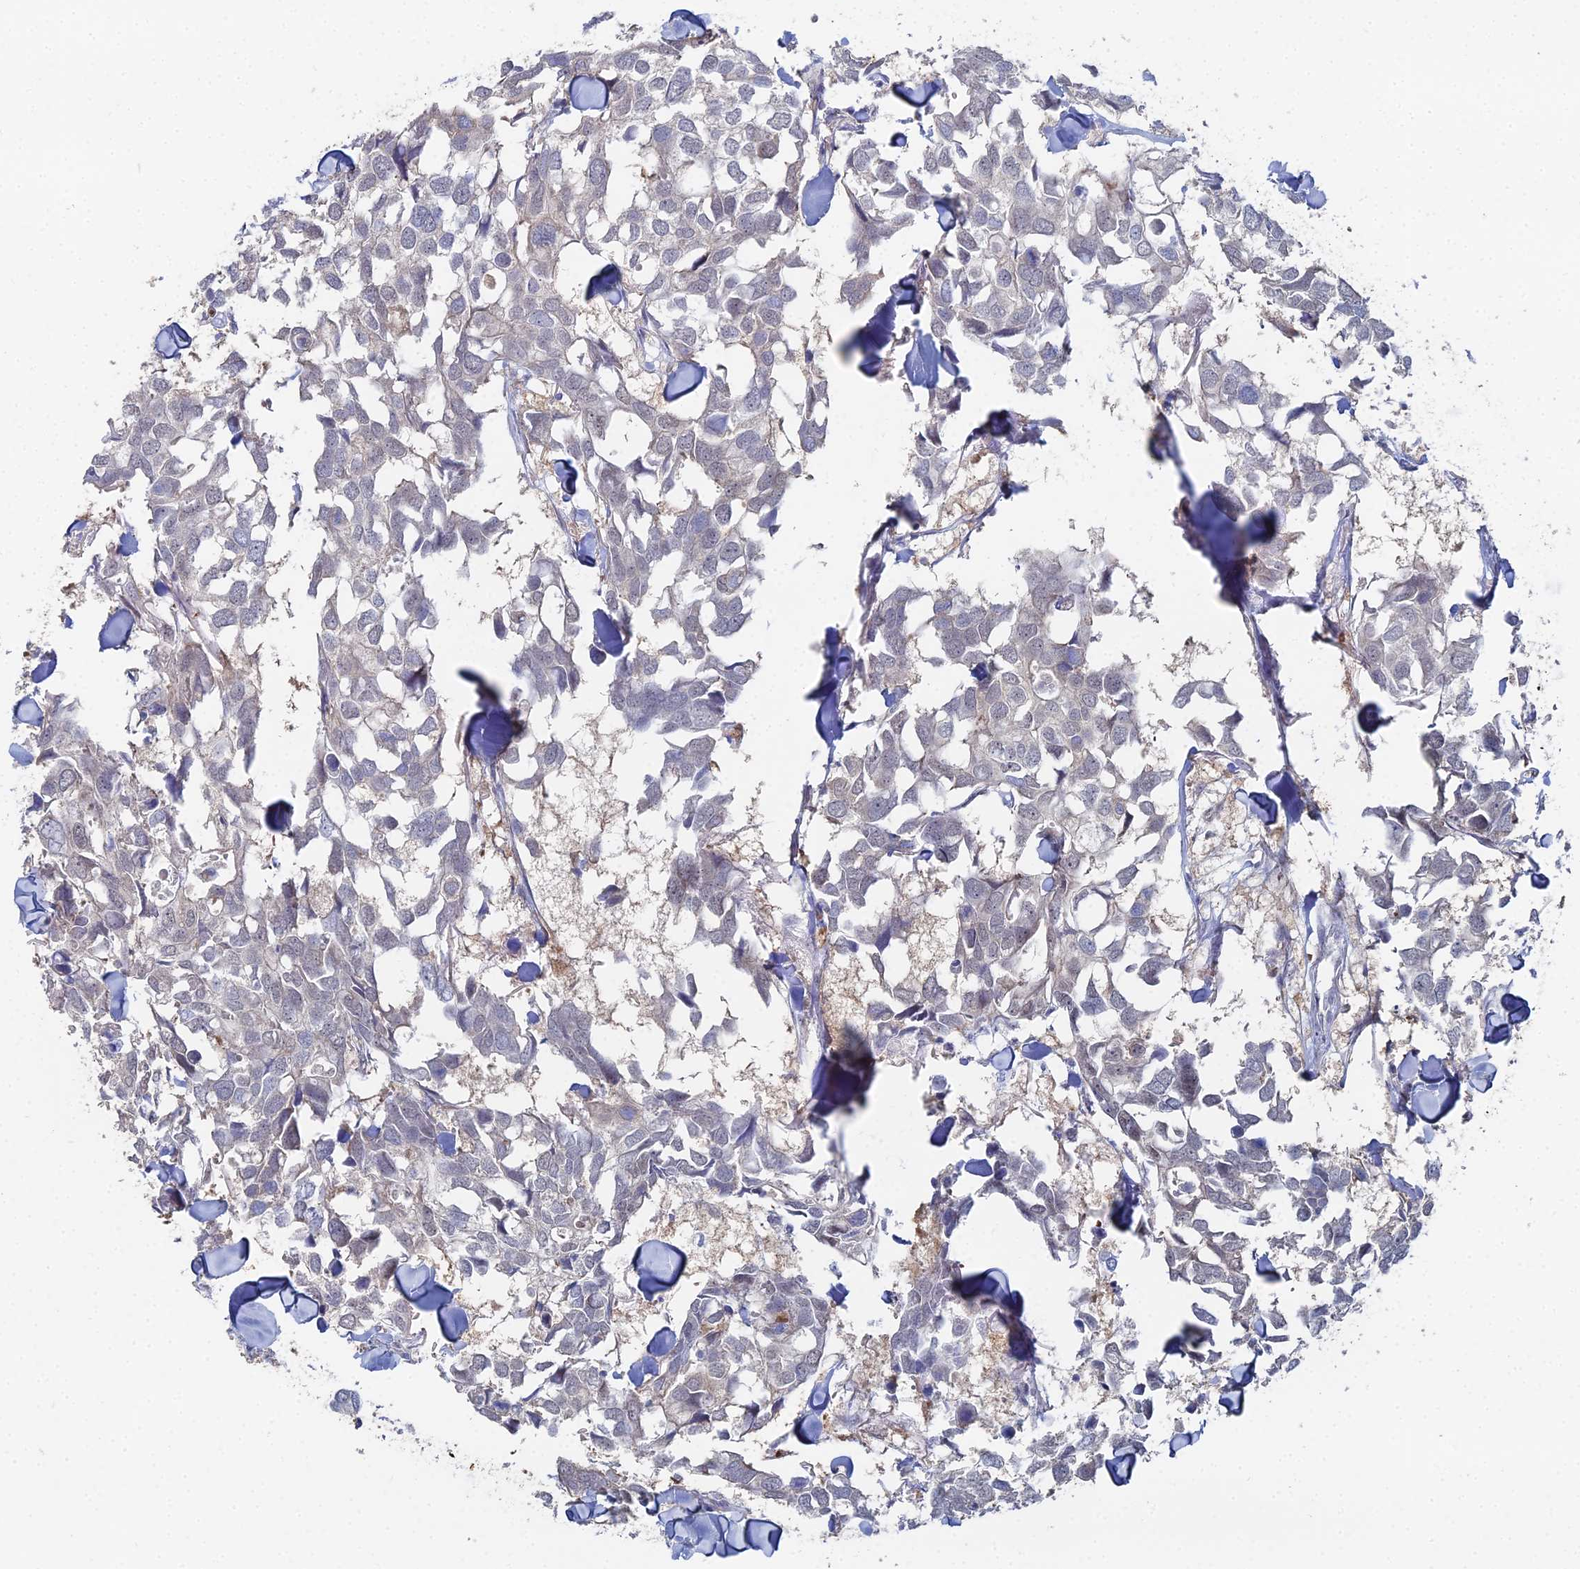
{"staining": {"intensity": "negative", "quantity": "none", "location": "none"}, "tissue": "breast cancer", "cell_type": "Tumor cells", "image_type": "cancer", "snomed": [{"axis": "morphology", "description": "Duct carcinoma"}, {"axis": "topography", "description": "Breast"}], "caption": "IHC of human breast cancer (intraductal carcinoma) exhibits no expression in tumor cells. The staining is performed using DAB brown chromogen with nuclei counter-stained in using hematoxylin.", "gene": "THAP4", "patient": {"sex": "female", "age": 83}}